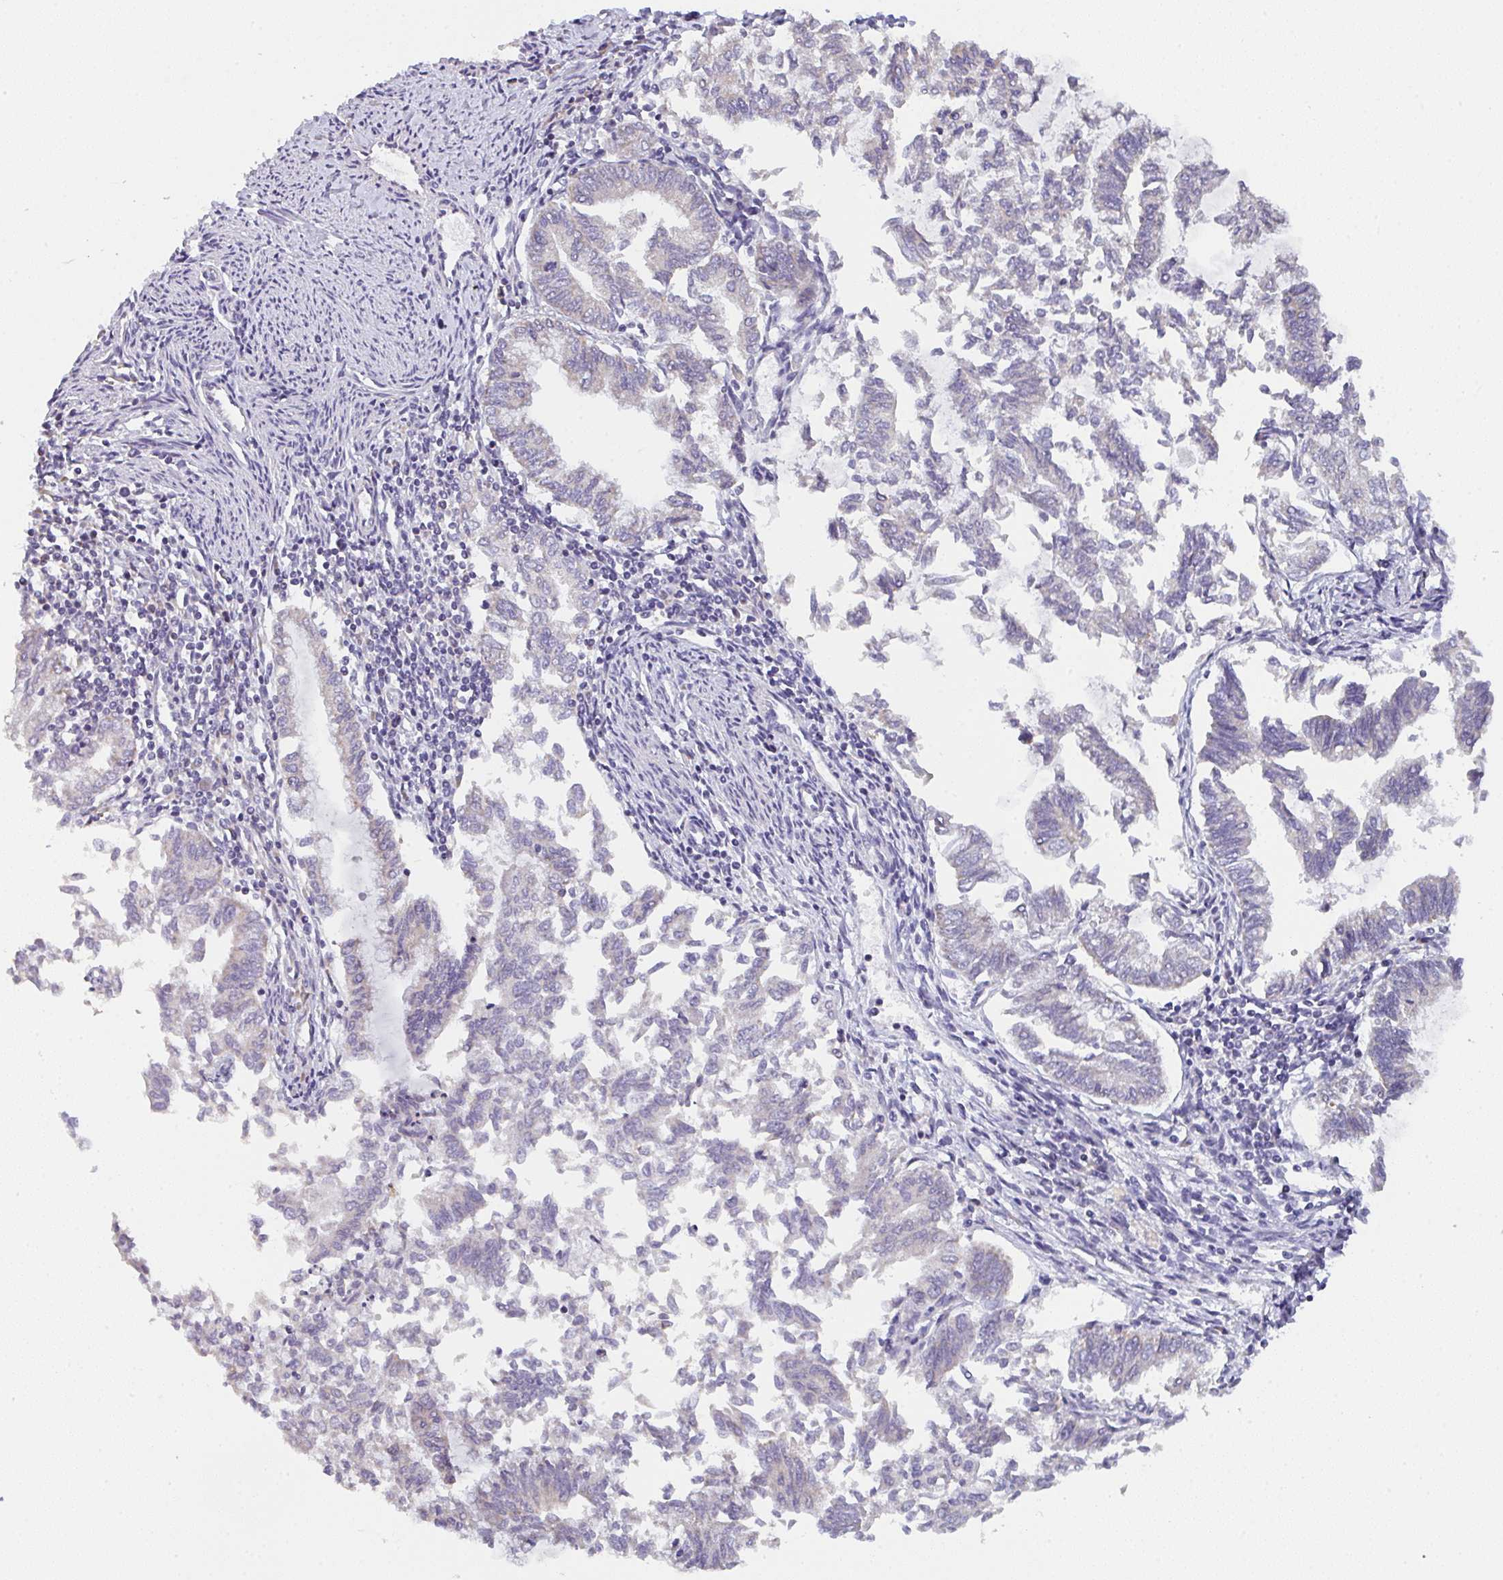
{"staining": {"intensity": "negative", "quantity": "none", "location": "none"}, "tissue": "endometrial cancer", "cell_type": "Tumor cells", "image_type": "cancer", "snomed": [{"axis": "morphology", "description": "Adenocarcinoma, NOS"}, {"axis": "topography", "description": "Endometrium"}], "caption": "This is a histopathology image of immunohistochemistry (IHC) staining of endometrial adenocarcinoma, which shows no staining in tumor cells. (IHC, brightfield microscopy, high magnification).", "gene": "CACNA1S", "patient": {"sex": "female", "age": 79}}